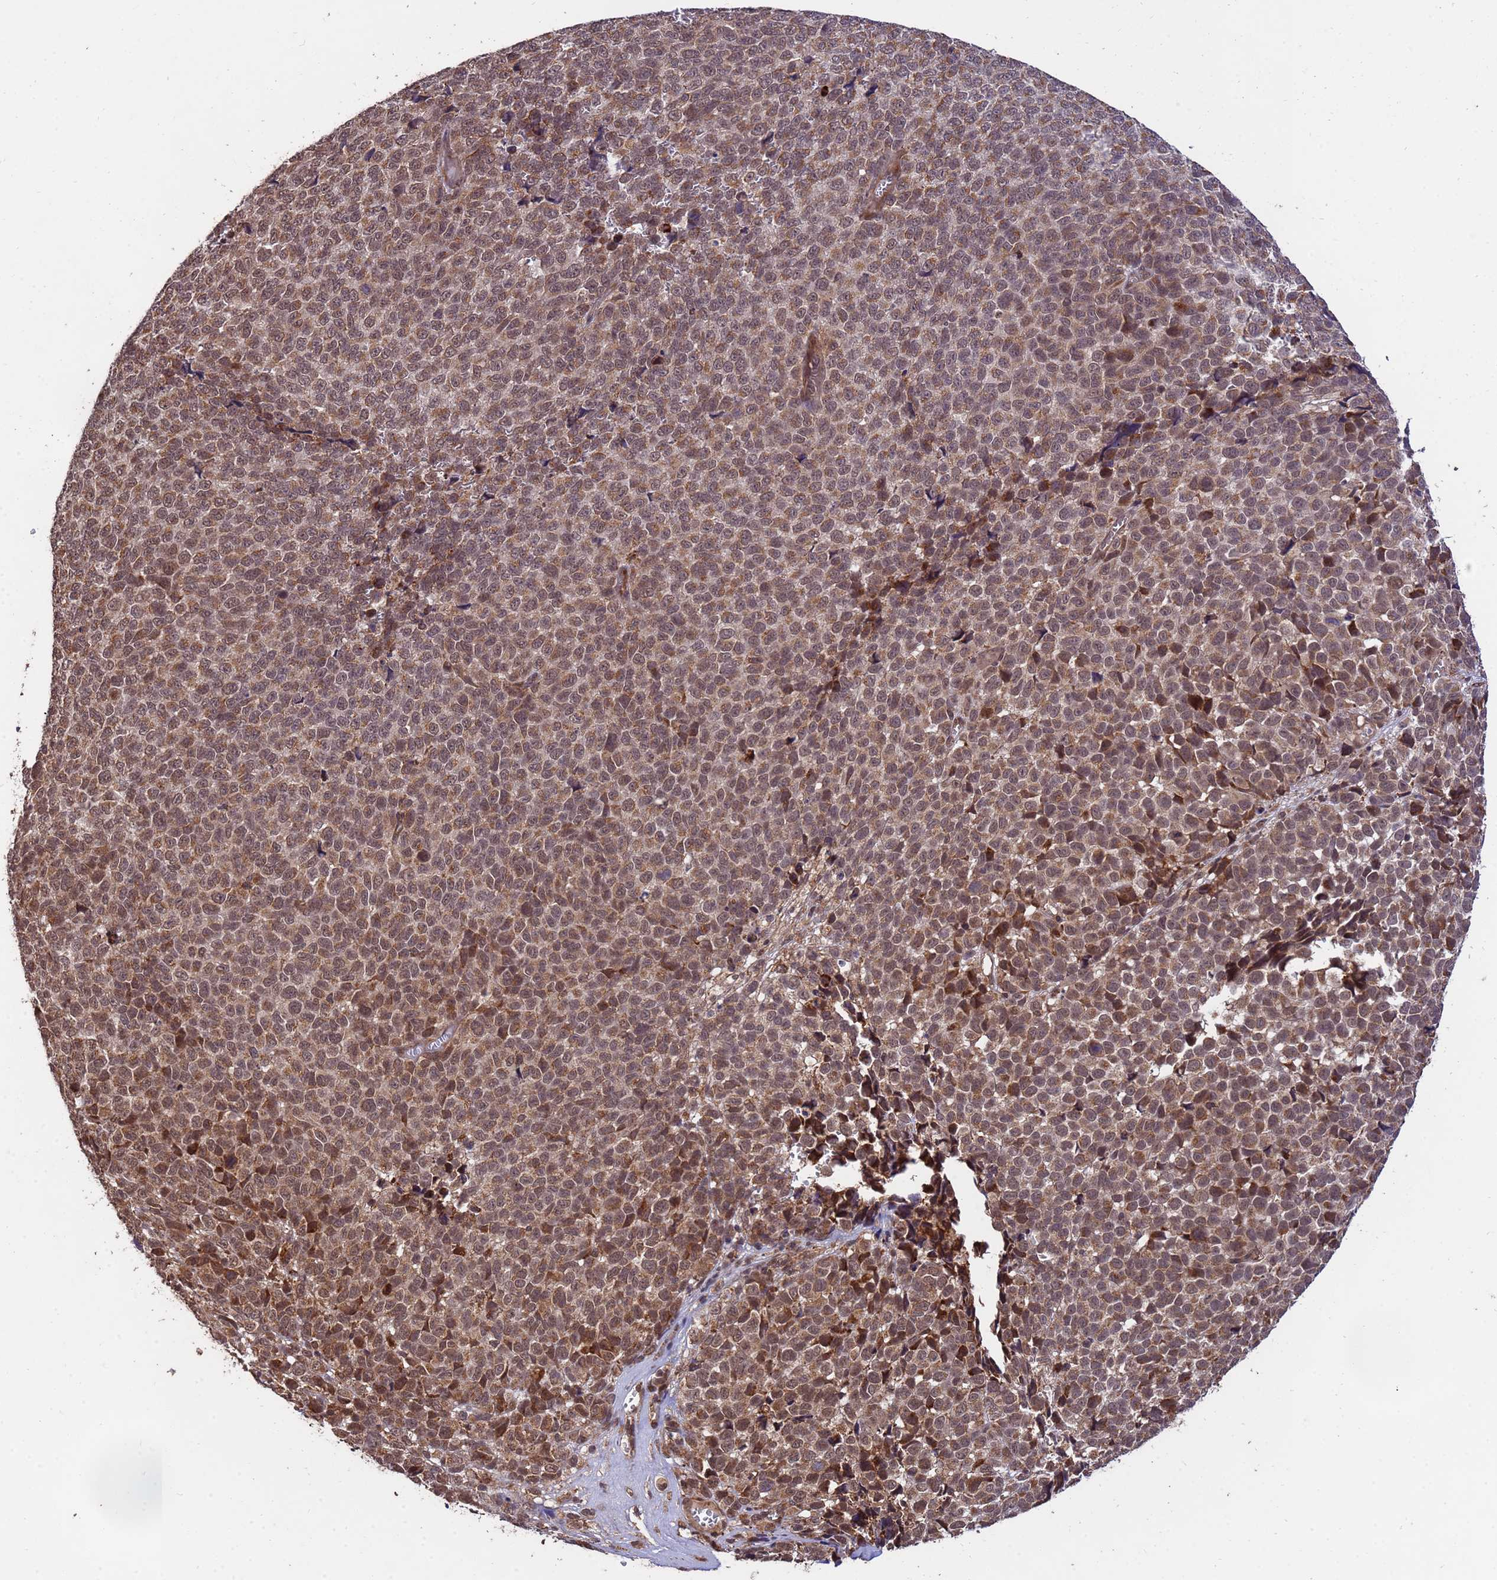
{"staining": {"intensity": "moderate", "quantity": ">75%", "location": "cytoplasmic/membranous,nuclear"}, "tissue": "melanoma", "cell_type": "Tumor cells", "image_type": "cancer", "snomed": [{"axis": "morphology", "description": "Malignant melanoma, NOS"}, {"axis": "topography", "description": "Nose, NOS"}], "caption": "Malignant melanoma was stained to show a protein in brown. There is medium levels of moderate cytoplasmic/membranous and nuclear positivity in approximately >75% of tumor cells. Nuclei are stained in blue.", "gene": "ZNF619", "patient": {"sex": "female", "age": 48}}